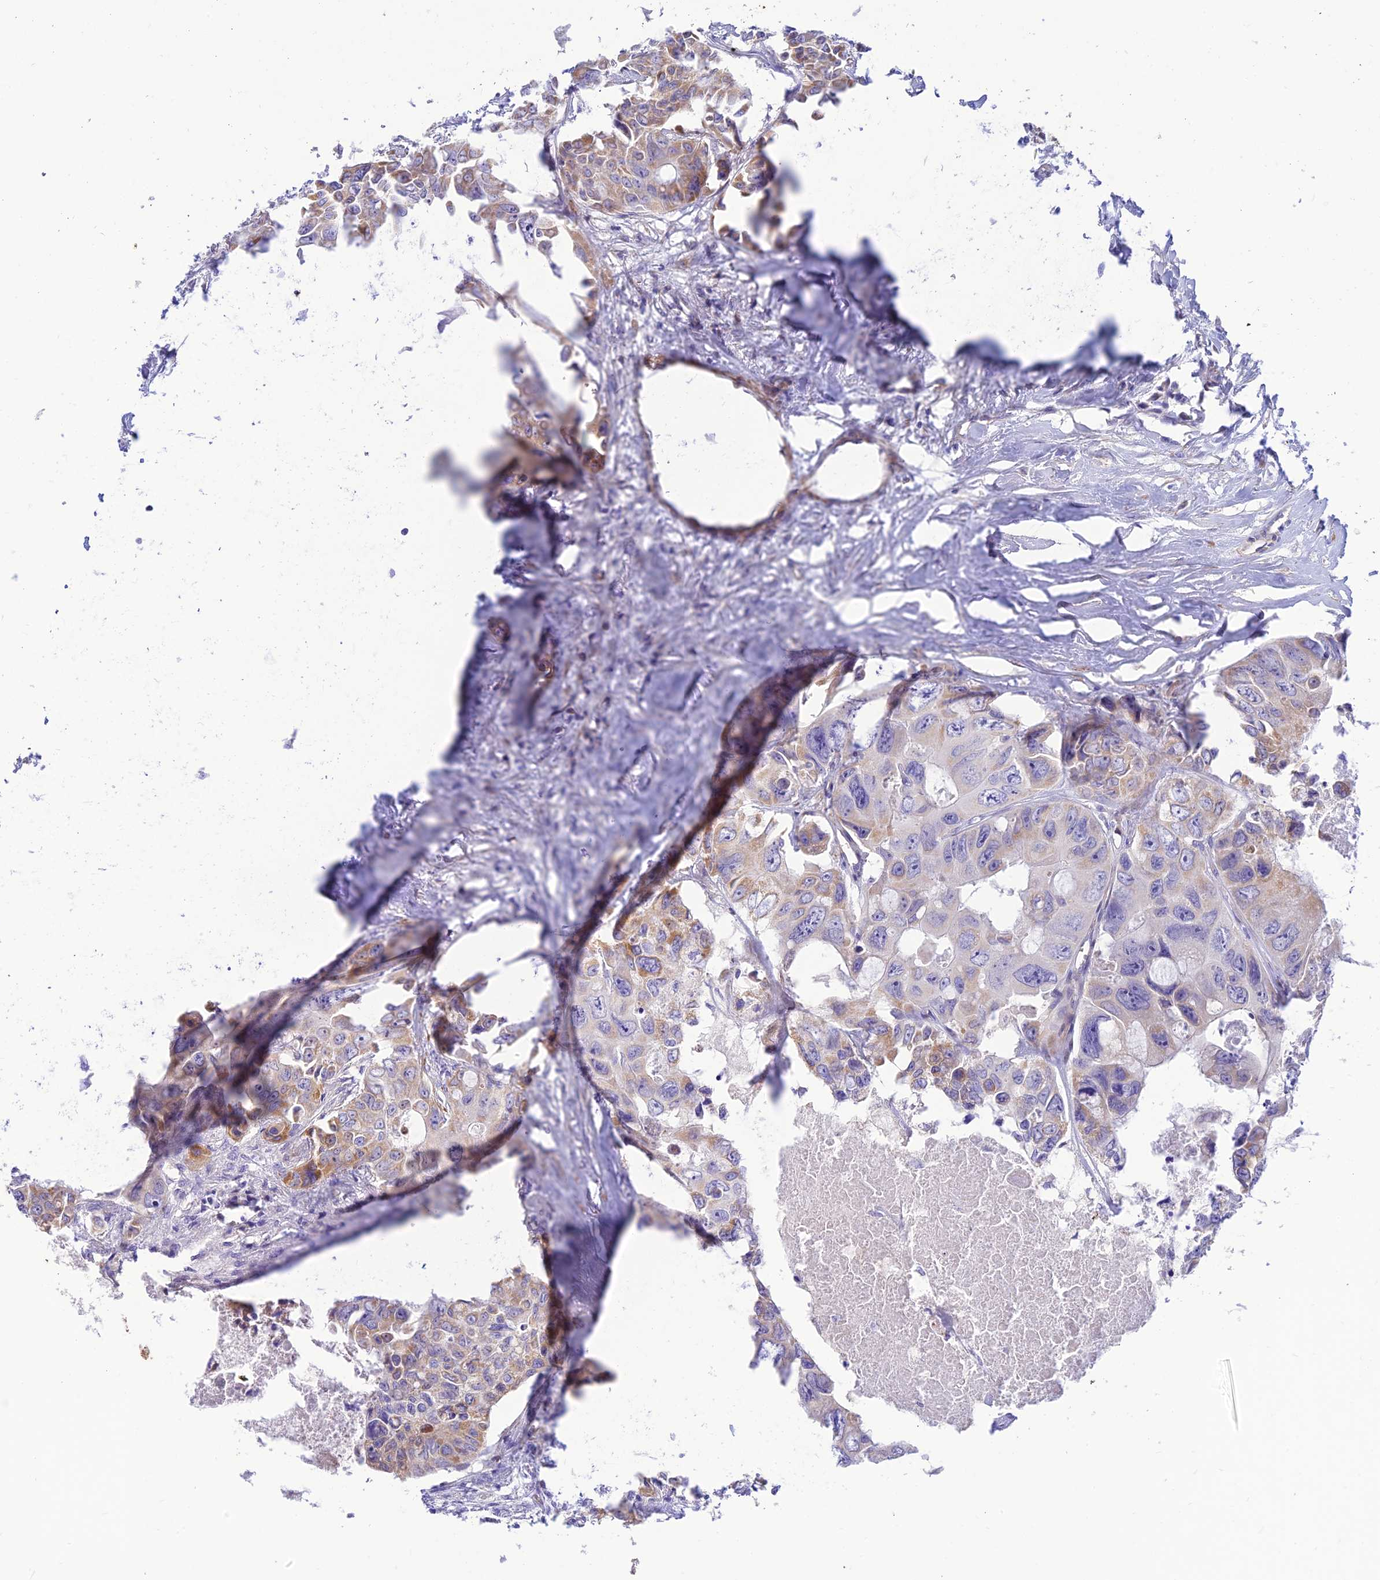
{"staining": {"intensity": "moderate", "quantity": "<25%", "location": "cytoplasmic/membranous"}, "tissue": "colorectal cancer", "cell_type": "Tumor cells", "image_type": "cancer", "snomed": [{"axis": "morphology", "description": "Adenocarcinoma, NOS"}, {"axis": "topography", "description": "Rectum"}], "caption": "A low amount of moderate cytoplasmic/membranous positivity is identified in approximately <25% of tumor cells in colorectal cancer (adenocarcinoma) tissue.", "gene": "FAM186B", "patient": {"sex": "male", "age": 87}}